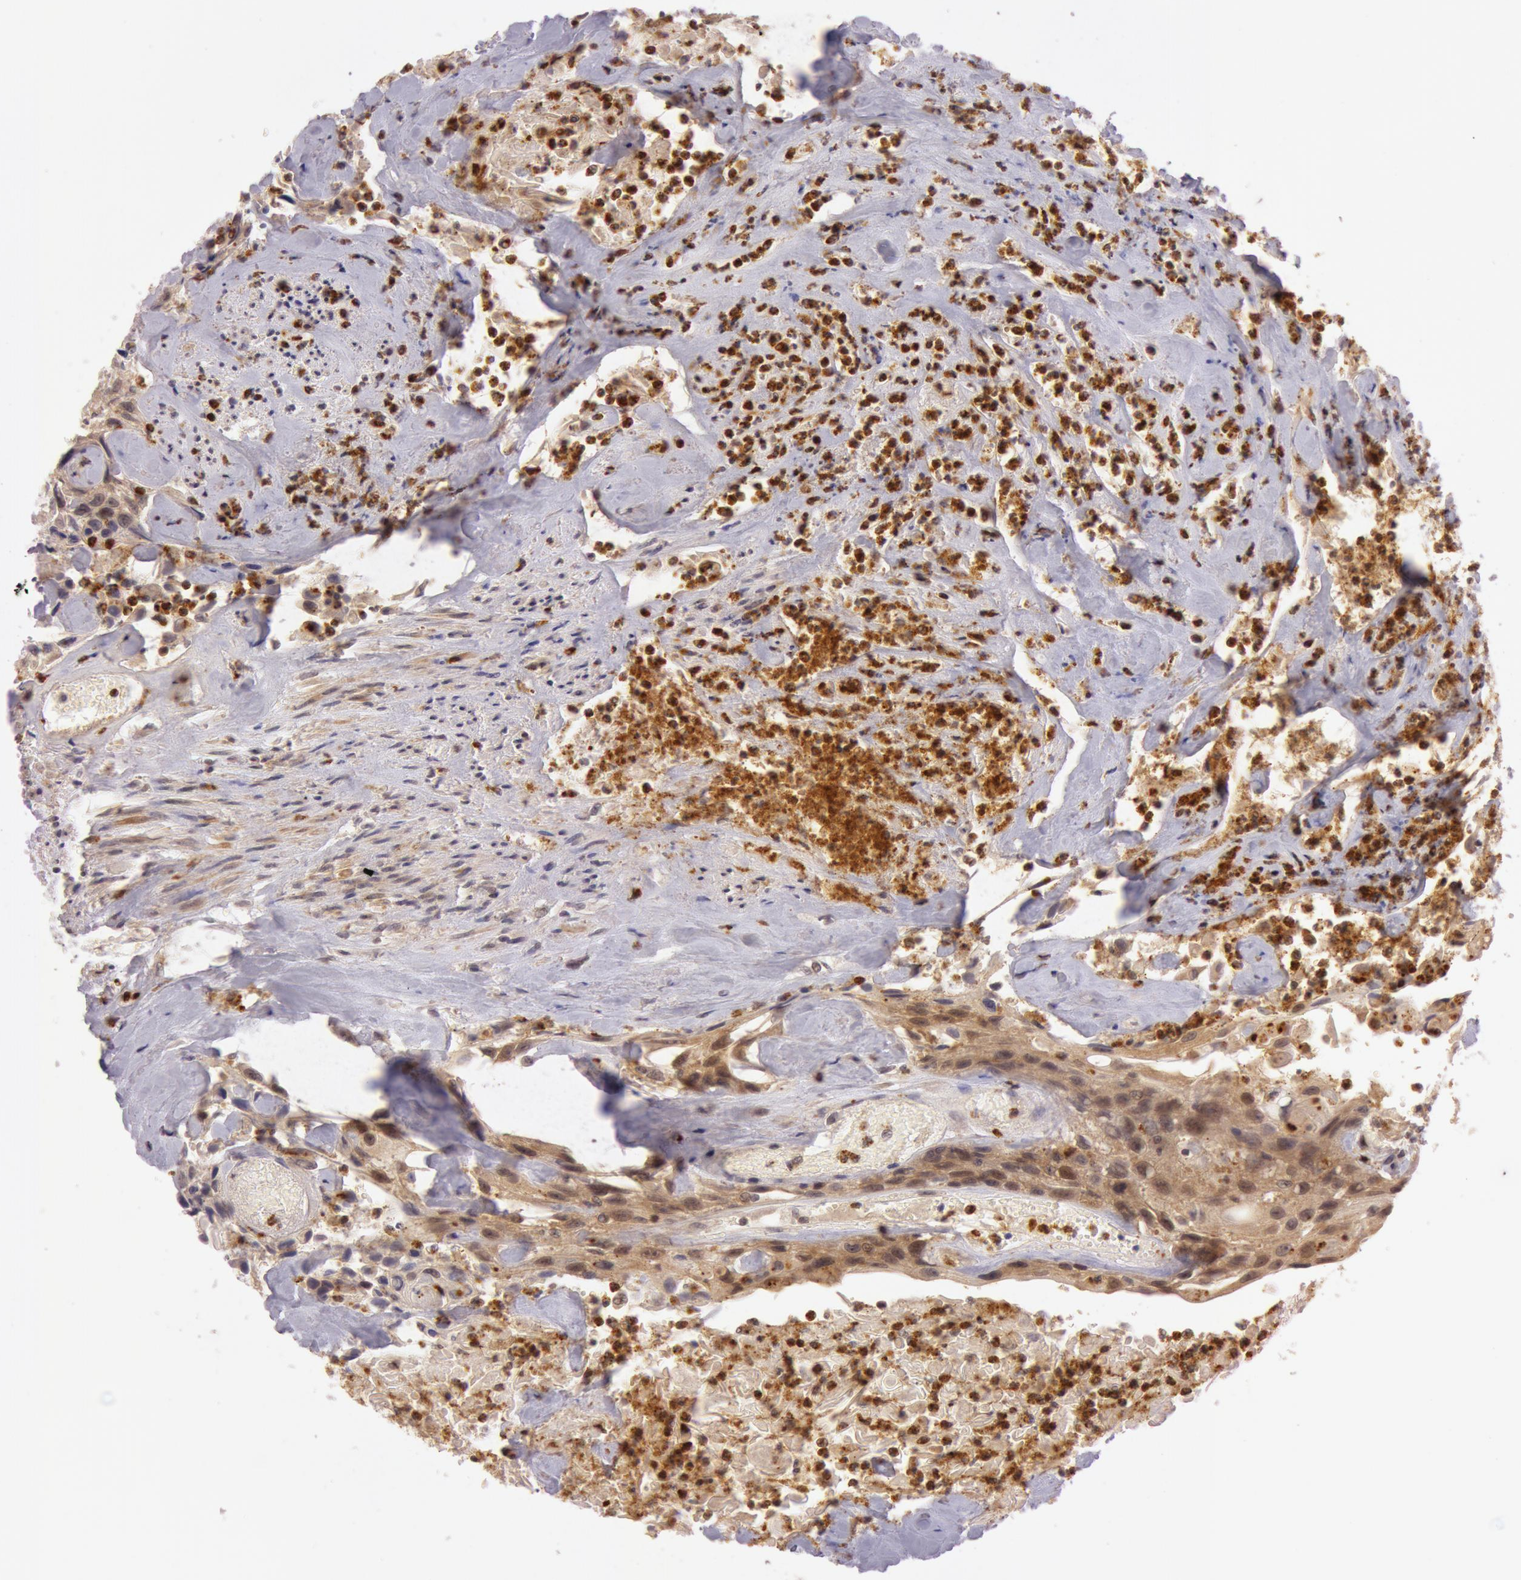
{"staining": {"intensity": "moderate", "quantity": ">75%", "location": "cytoplasmic/membranous"}, "tissue": "urothelial cancer", "cell_type": "Tumor cells", "image_type": "cancer", "snomed": [{"axis": "morphology", "description": "Urothelial carcinoma, High grade"}, {"axis": "topography", "description": "Urinary bladder"}], "caption": "Tumor cells exhibit moderate cytoplasmic/membranous positivity in approximately >75% of cells in urothelial carcinoma (high-grade).", "gene": "ATG2B", "patient": {"sex": "female", "age": 84}}